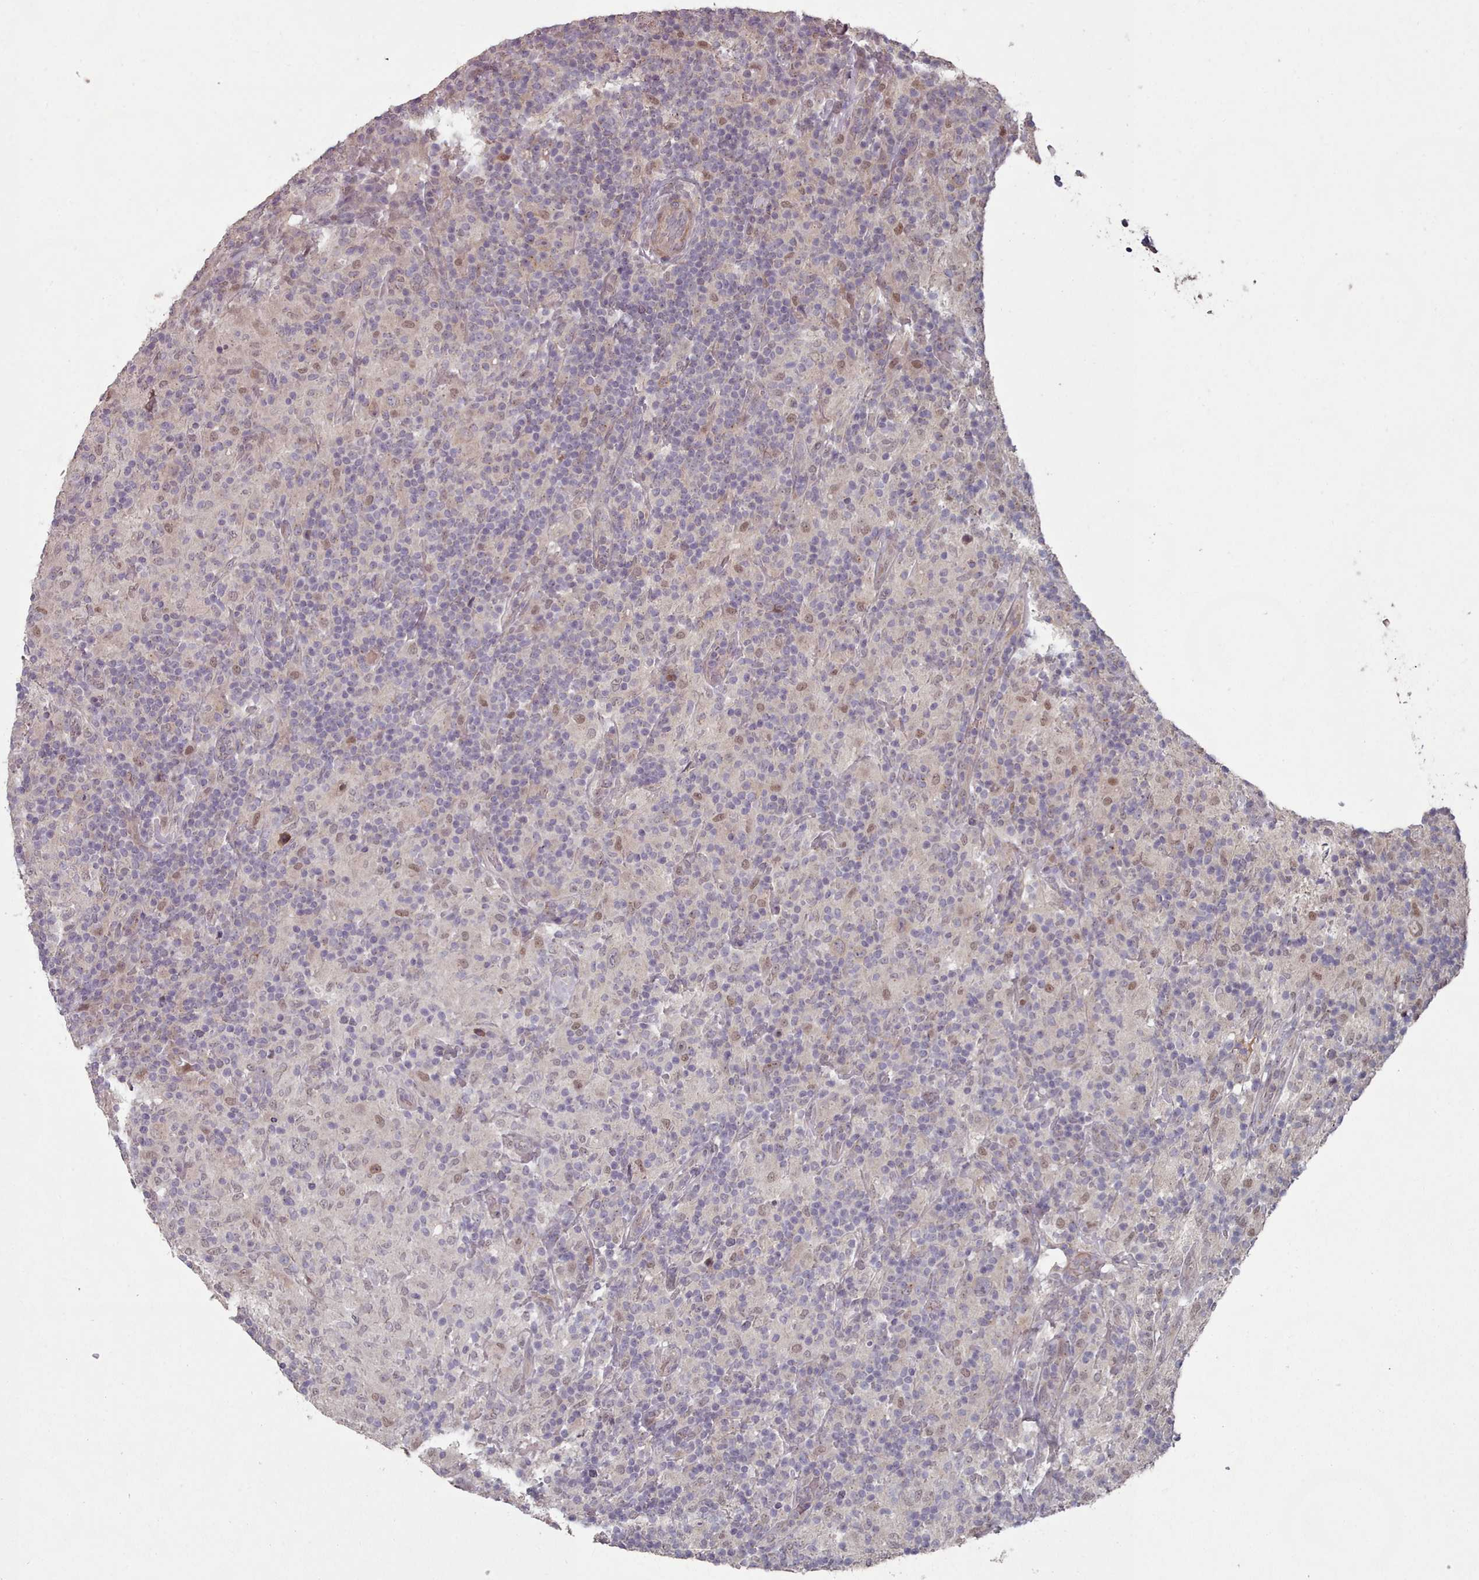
{"staining": {"intensity": "weak", "quantity": "<25%", "location": "nuclear"}, "tissue": "lymphoma", "cell_type": "Tumor cells", "image_type": "cancer", "snomed": [{"axis": "morphology", "description": "Hodgkin's disease, NOS"}, {"axis": "topography", "description": "Lymph node"}], "caption": "A high-resolution photomicrograph shows immunohistochemistry (IHC) staining of lymphoma, which reveals no significant positivity in tumor cells. The staining is performed using DAB (3,3'-diaminobenzidine) brown chromogen with nuclei counter-stained in using hematoxylin.", "gene": "ERCC6L", "patient": {"sex": "male", "age": 70}}